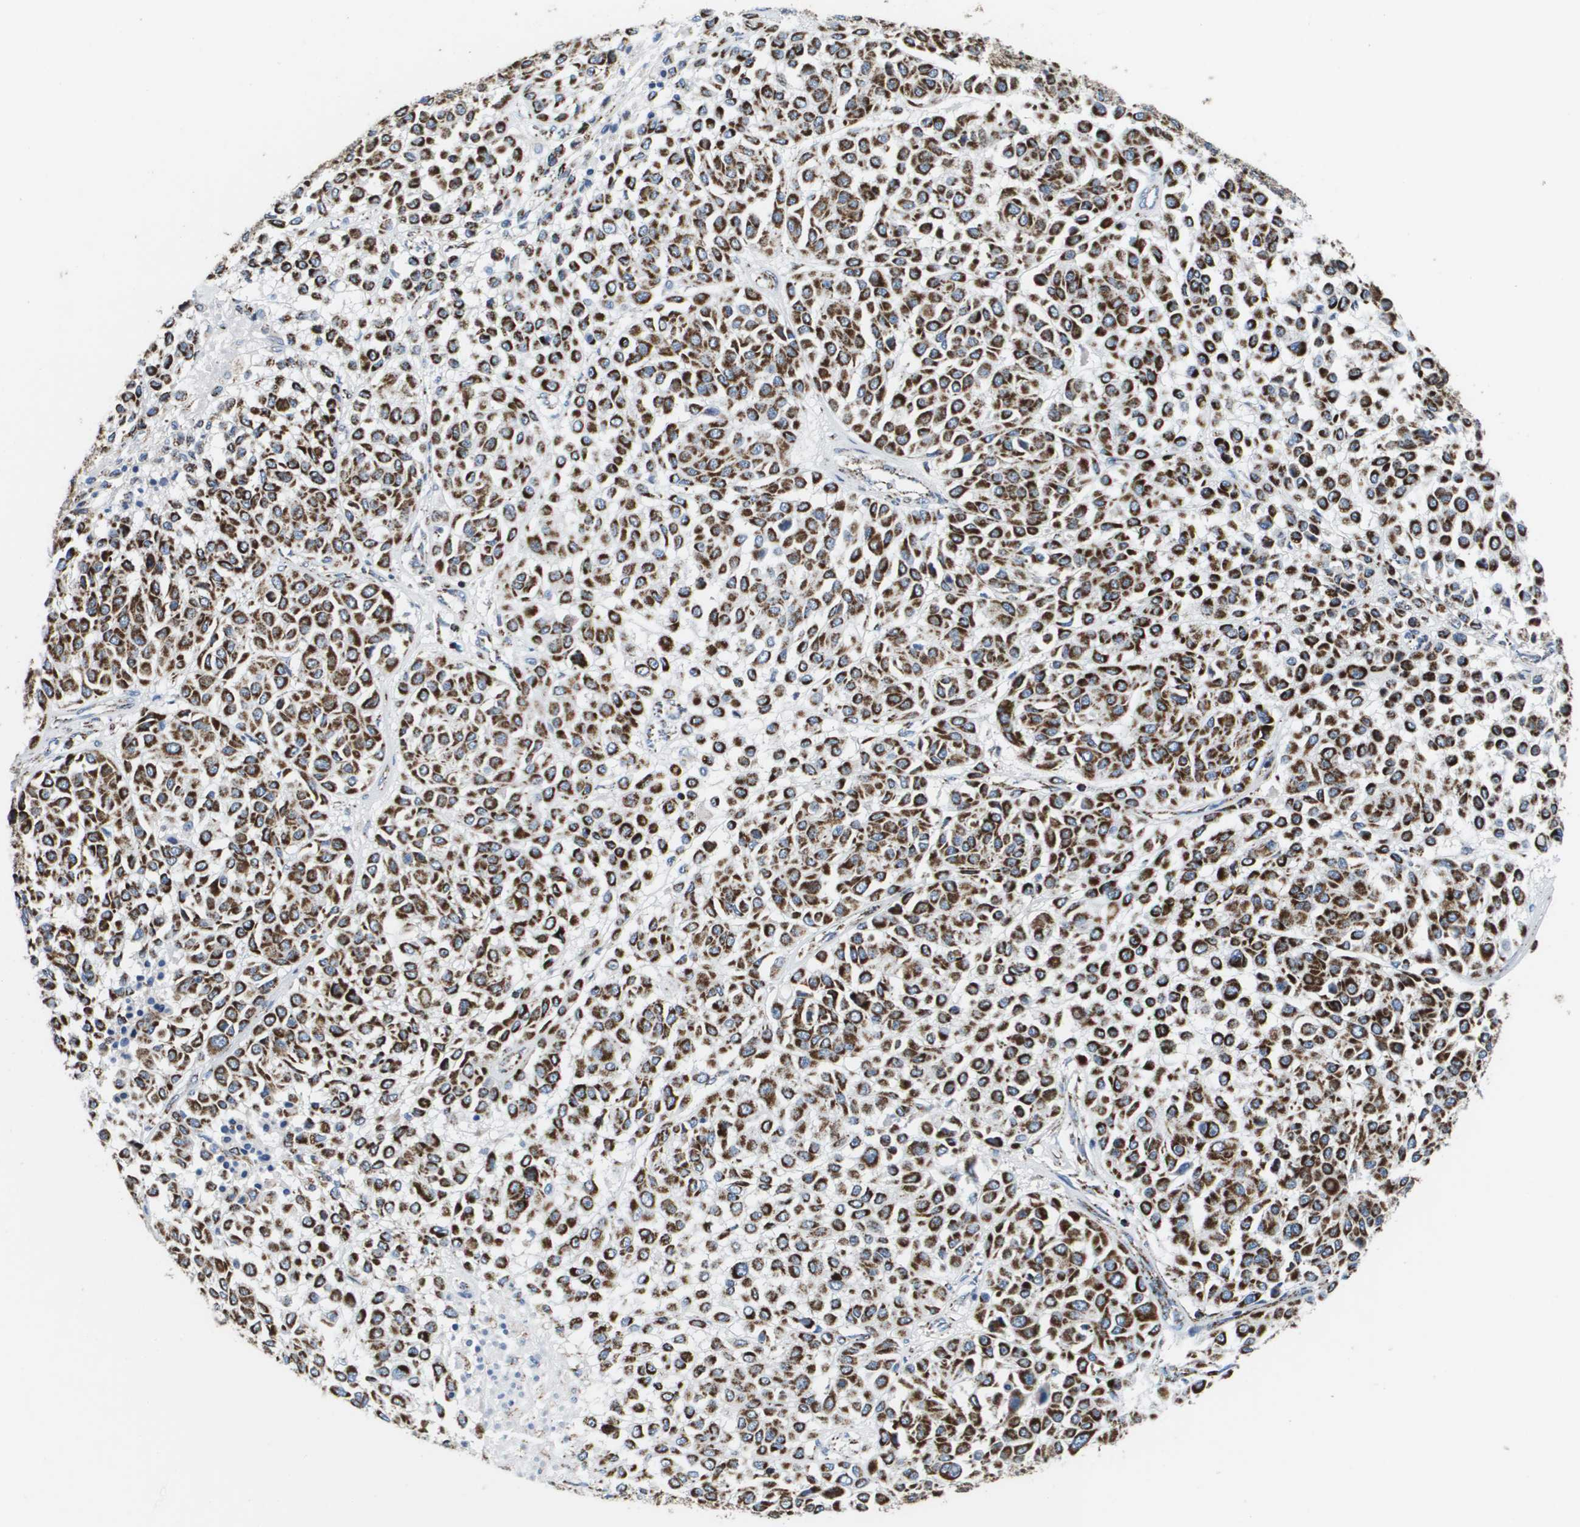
{"staining": {"intensity": "strong", "quantity": ">75%", "location": "cytoplasmic/membranous"}, "tissue": "melanoma", "cell_type": "Tumor cells", "image_type": "cancer", "snomed": [{"axis": "morphology", "description": "Malignant melanoma, Metastatic site"}, {"axis": "topography", "description": "Soft tissue"}], "caption": "Immunohistochemistry staining of malignant melanoma (metastatic site), which exhibits high levels of strong cytoplasmic/membranous positivity in about >75% of tumor cells indicating strong cytoplasmic/membranous protein staining. The staining was performed using DAB (brown) for protein detection and nuclei were counterstained in hematoxylin (blue).", "gene": "ATP5F1B", "patient": {"sex": "male", "age": 41}}